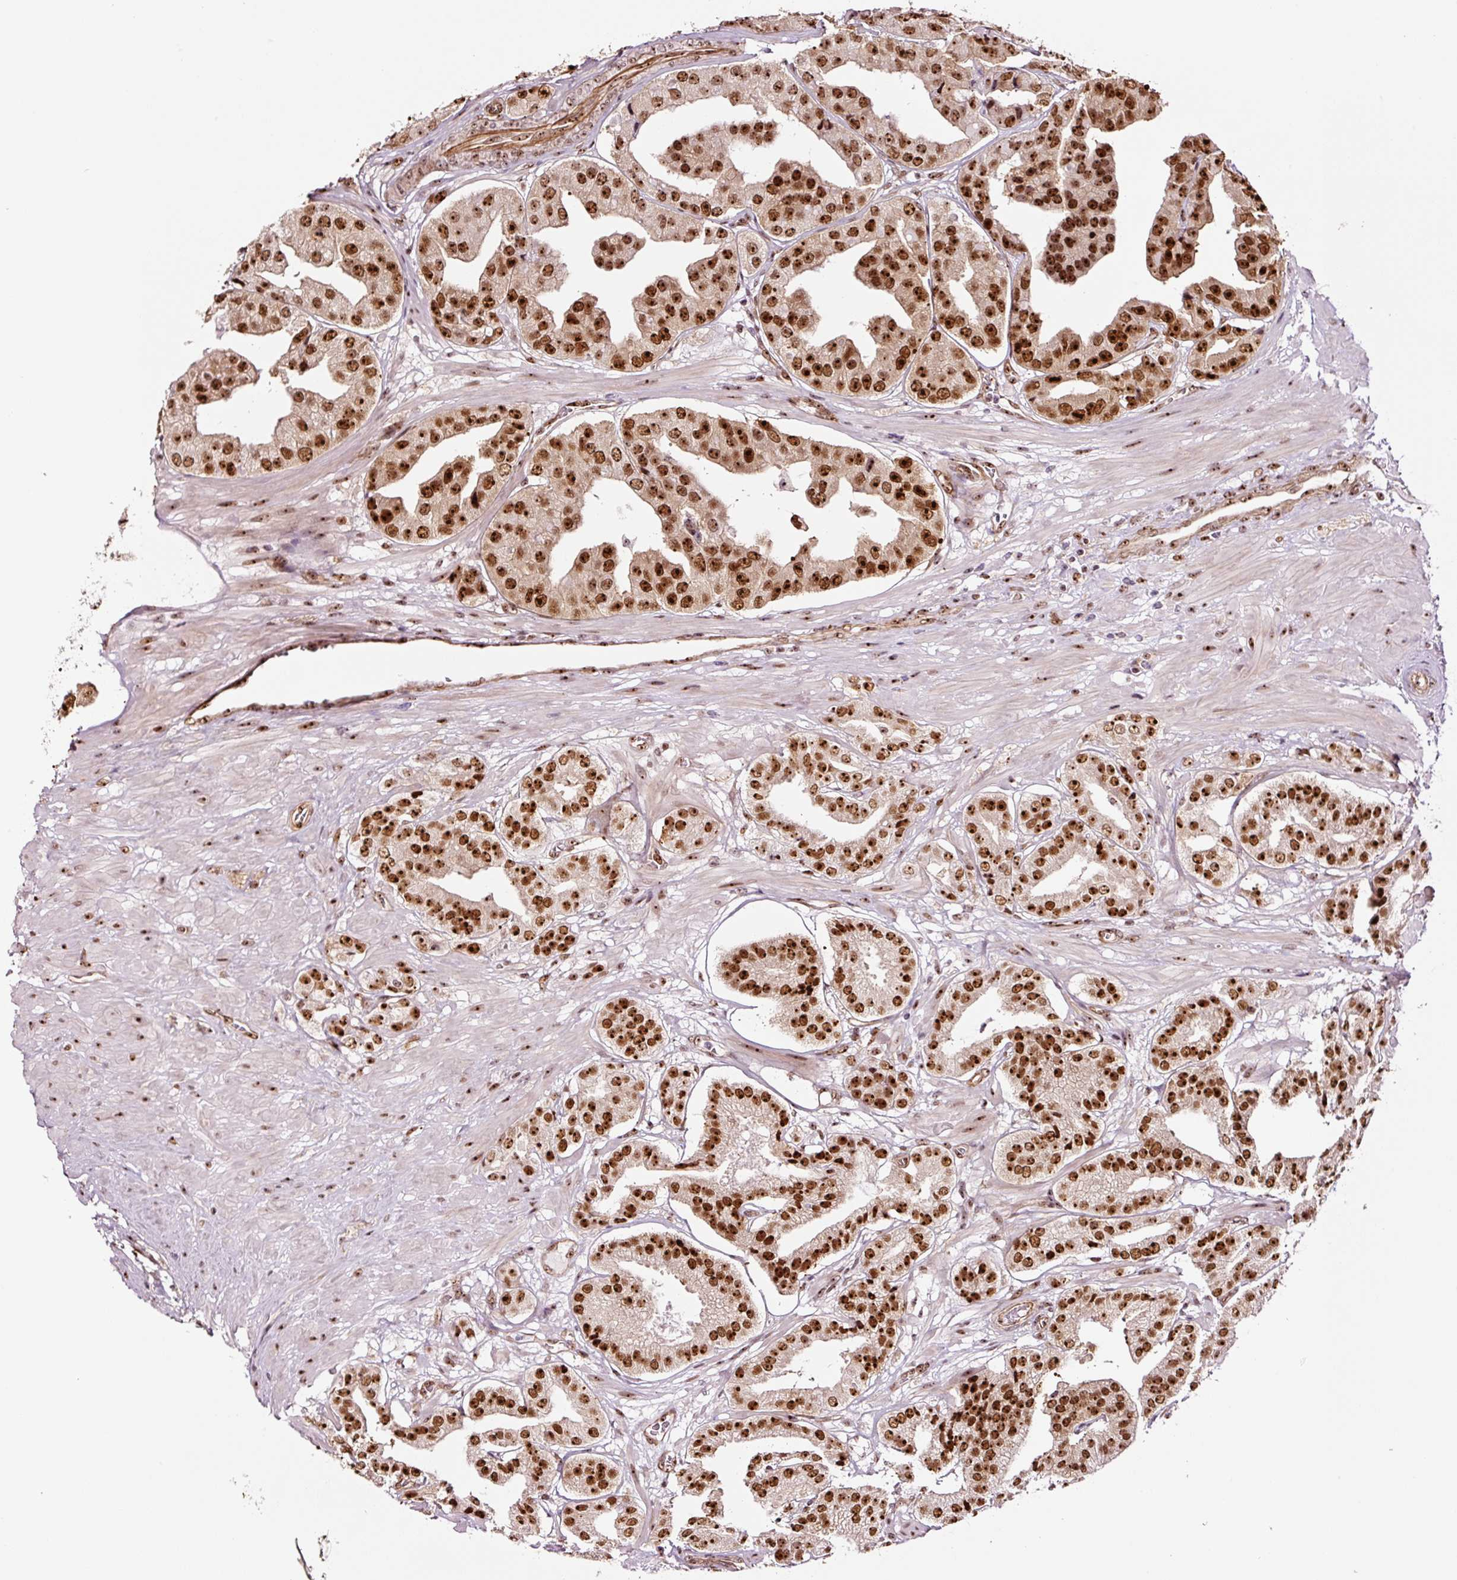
{"staining": {"intensity": "strong", "quantity": ">75%", "location": "nuclear"}, "tissue": "prostate cancer", "cell_type": "Tumor cells", "image_type": "cancer", "snomed": [{"axis": "morphology", "description": "Adenocarcinoma, High grade"}, {"axis": "topography", "description": "Prostate"}], "caption": "Brown immunohistochemical staining in prostate cancer (high-grade adenocarcinoma) displays strong nuclear staining in approximately >75% of tumor cells. The staining was performed using DAB, with brown indicating positive protein expression. Nuclei are stained blue with hematoxylin.", "gene": "GNL3", "patient": {"sex": "male", "age": 63}}